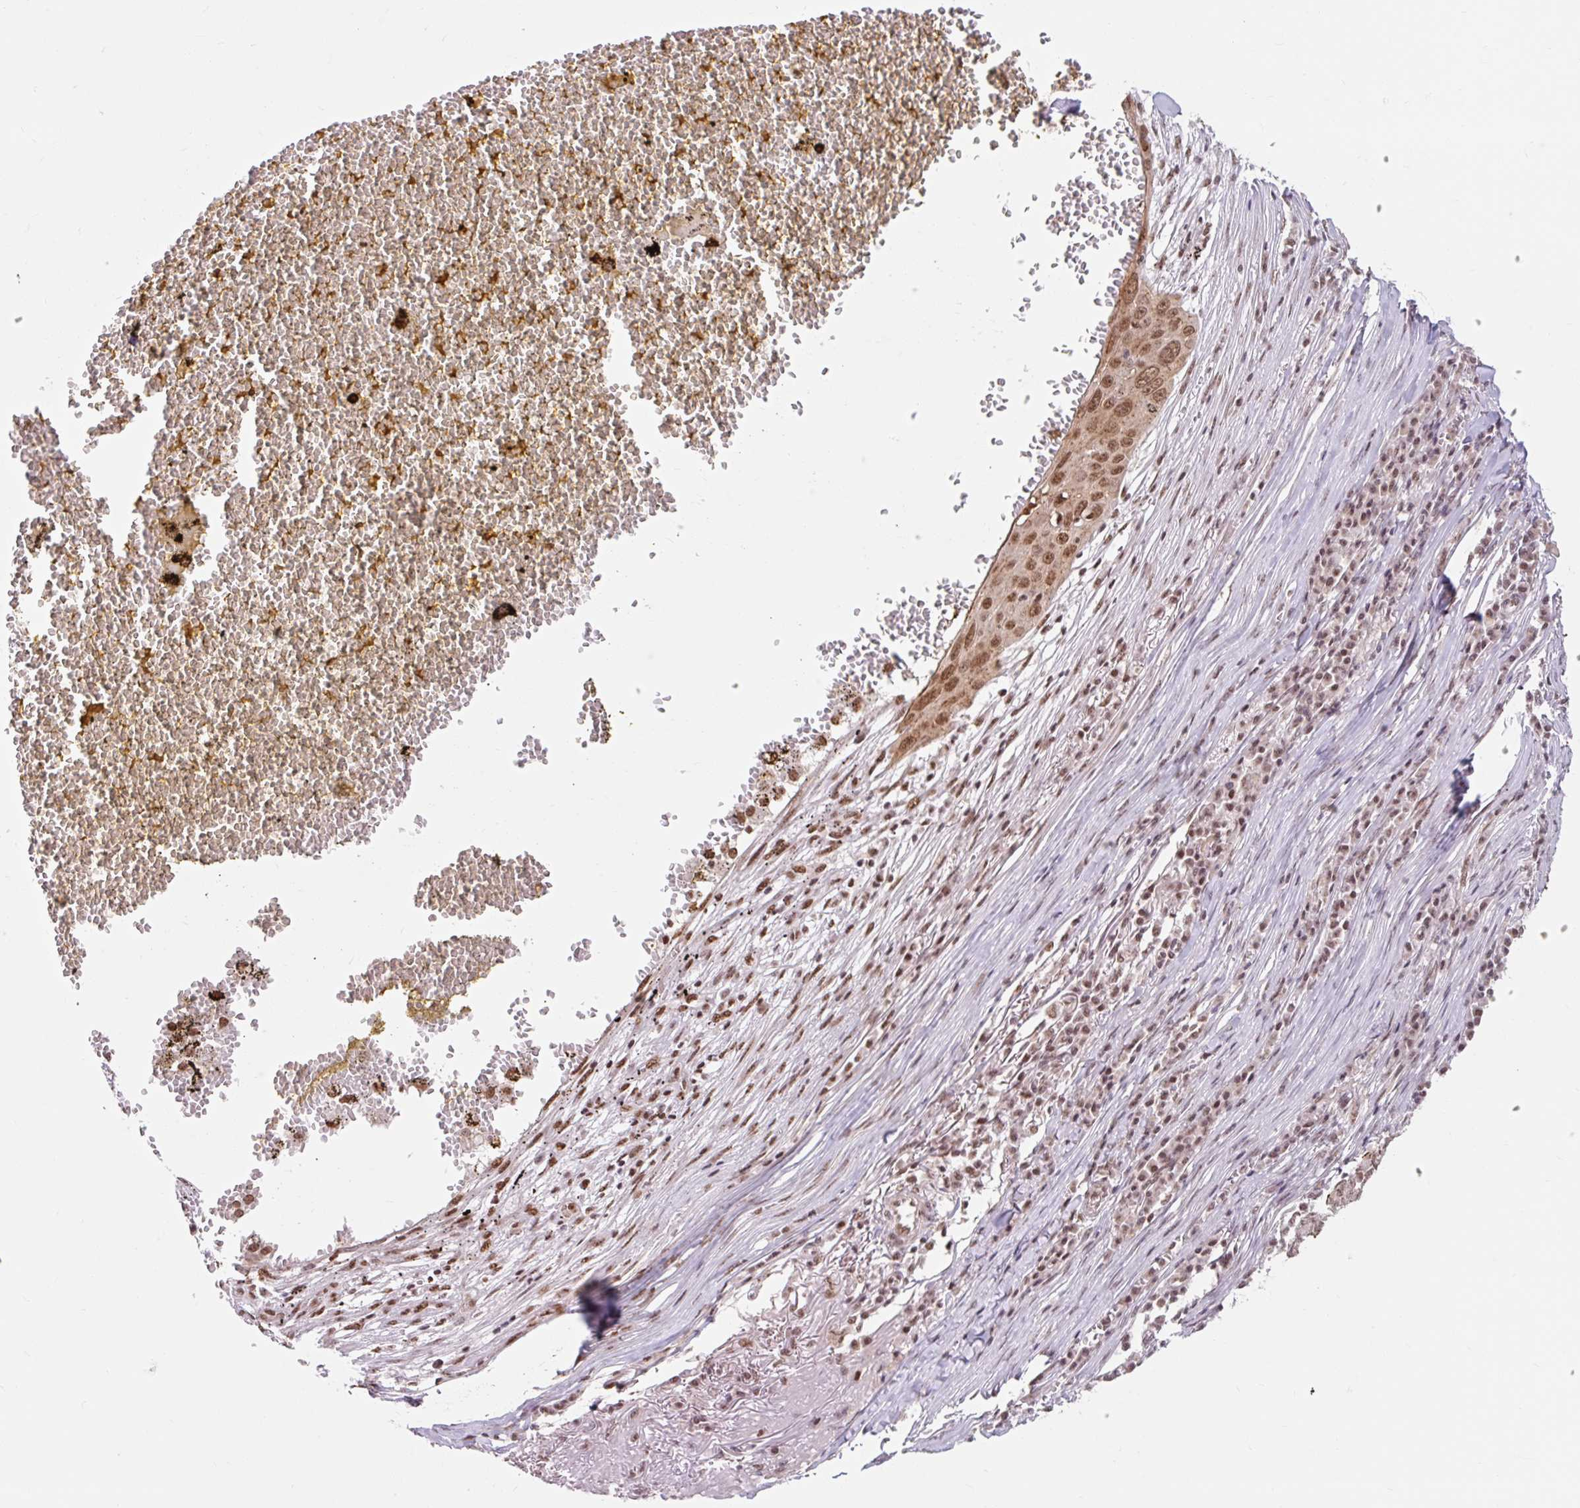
{"staining": {"intensity": "moderate", "quantity": ">75%", "location": "cytoplasmic/membranous,nuclear"}, "tissue": "skin cancer", "cell_type": "Tumor cells", "image_type": "cancer", "snomed": [{"axis": "morphology", "description": "Squamous cell carcinoma, NOS"}, {"axis": "topography", "description": "Skin"}], "caption": "This histopathology image exhibits immunohistochemistry staining of skin squamous cell carcinoma, with medium moderate cytoplasmic/membranous and nuclear positivity in about >75% of tumor cells.", "gene": "BICRA", "patient": {"sex": "male", "age": 71}}